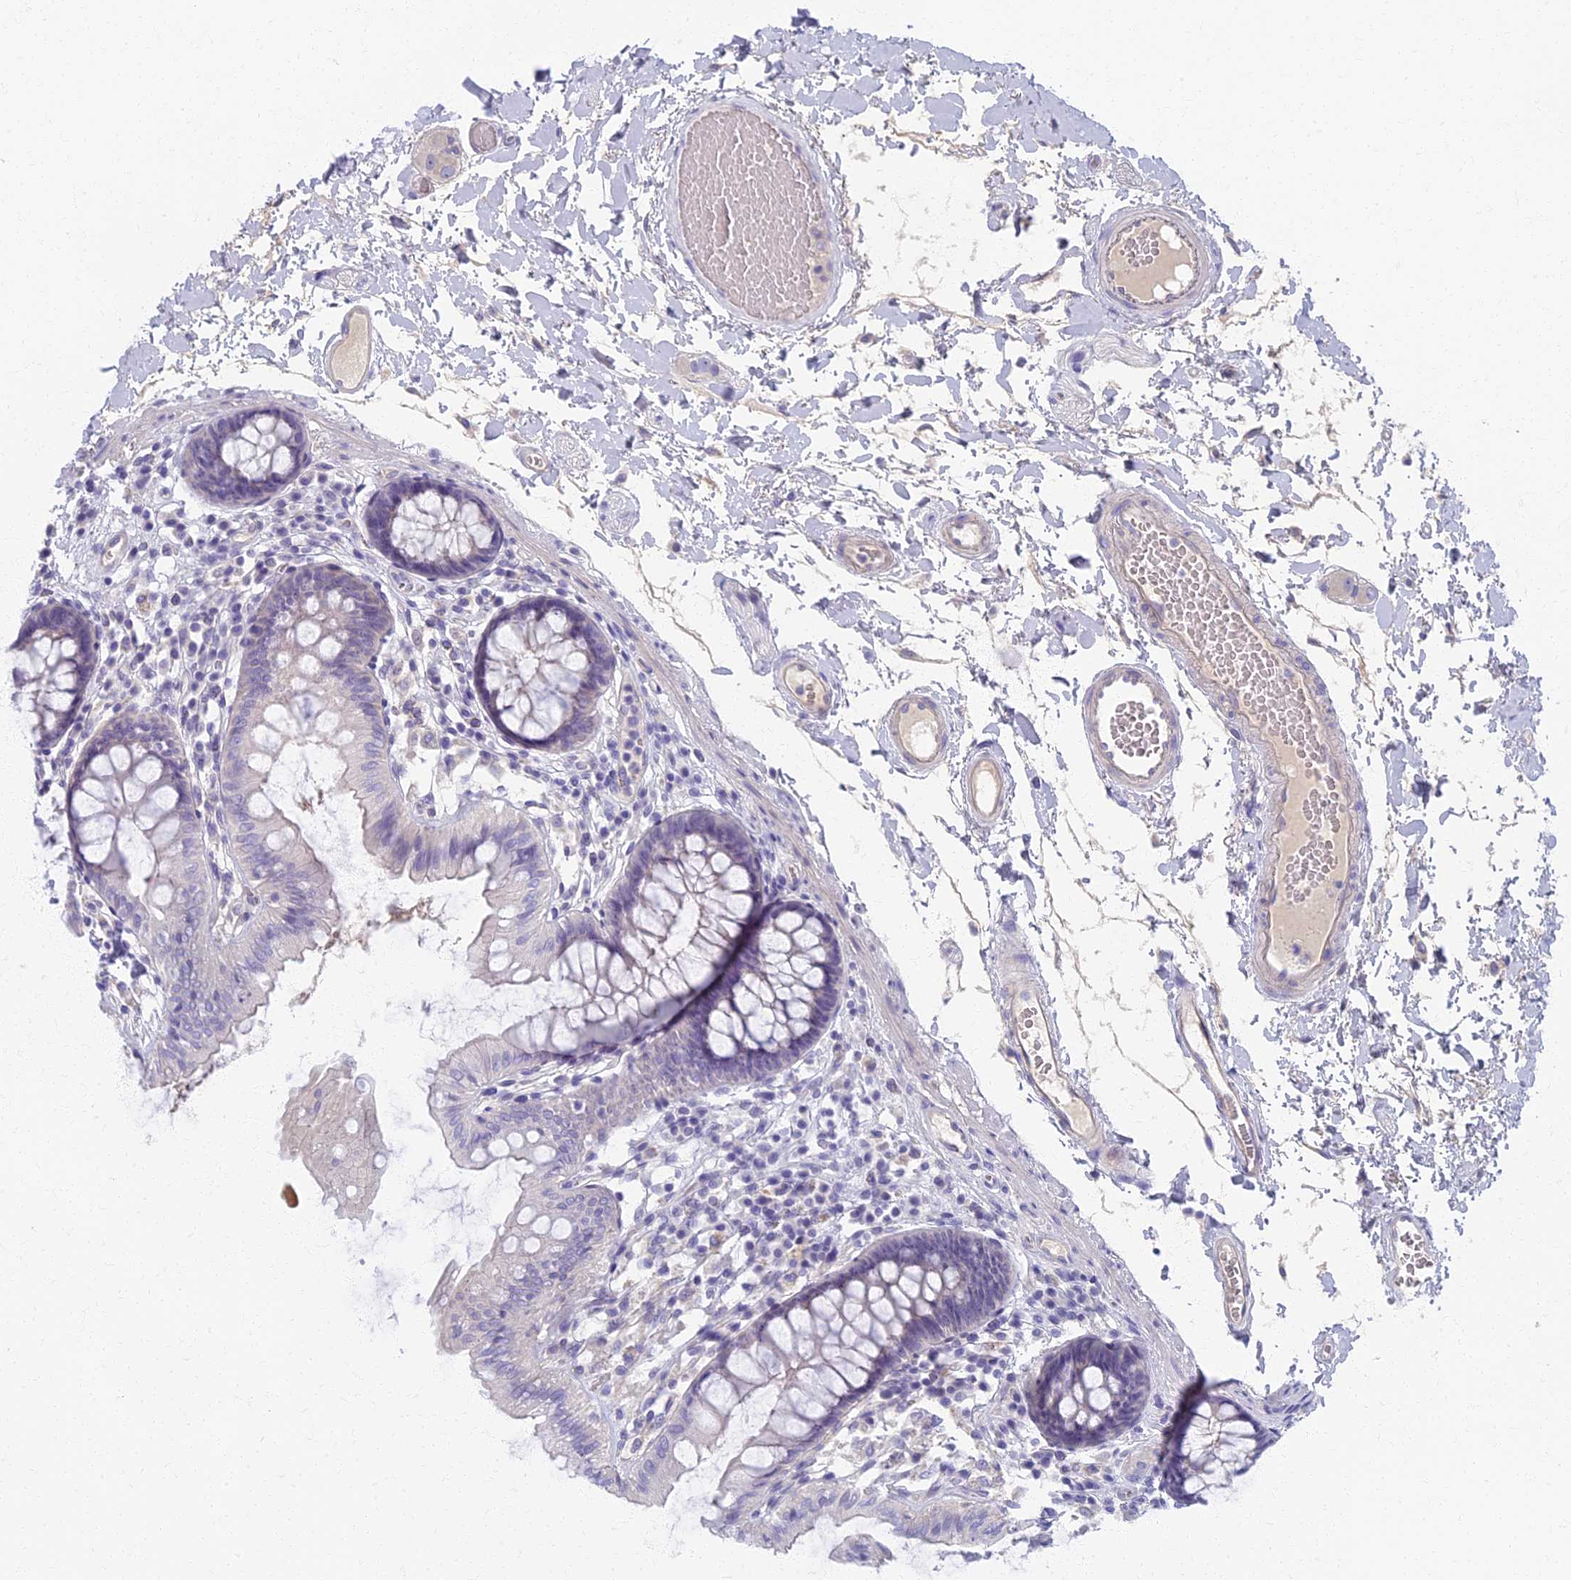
{"staining": {"intensity": "negative", "quantity": "none", "location": "none"}, "tissue": "colon", "cell_type": "Endothelial cells", "image_type": "normal", "snomed": [{"axis": "morphology", "description": "Normal tissue, NOS"}, {"axis": "topography", "description": "Colon"}], "caption": "This is an IHC micrograph of unremarkable colon. There is no positivity in endothelial cells.", "gene": "AP4E1", "patient": {"sex": "male", "age": 84}}